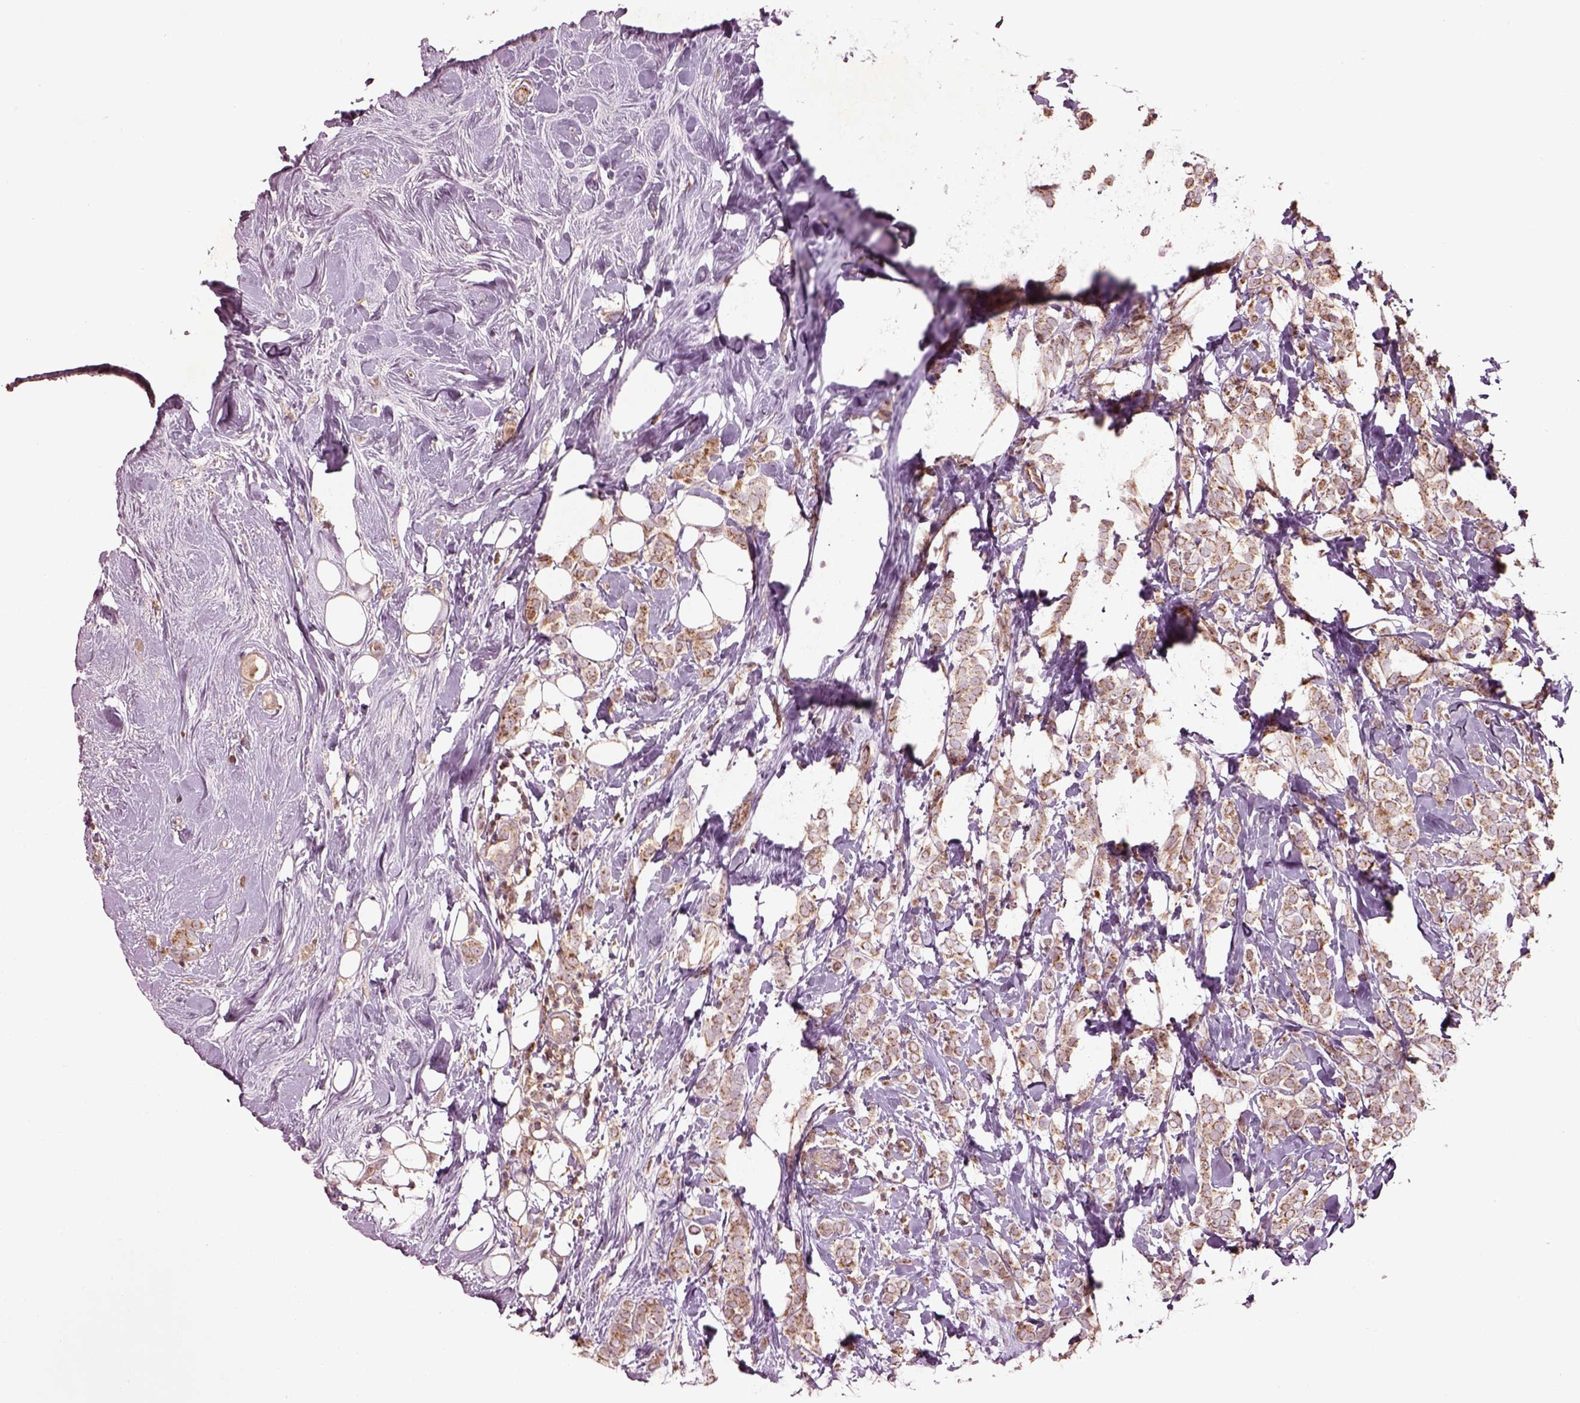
{"staining": {"intensity": "moderate", "quantity": ">75%", "location": "cytoplasmic/membranous"}, "tissue": "breast cancer", "cell_type": "Tumor cells", "image_type": "cancer", "snomed": [{"axis": "morphology", "description": "Lobular carcinoma"}, {"axis": "topography", "description": "Breast"}], "caption": "A histopathology image of breast cancer stained for a protein exhibits moderate cytoplasmic/membranous brown staining in tumor cells.", "gene": "SLC25A5", "patient": {"sex": "female", "age": 49}}